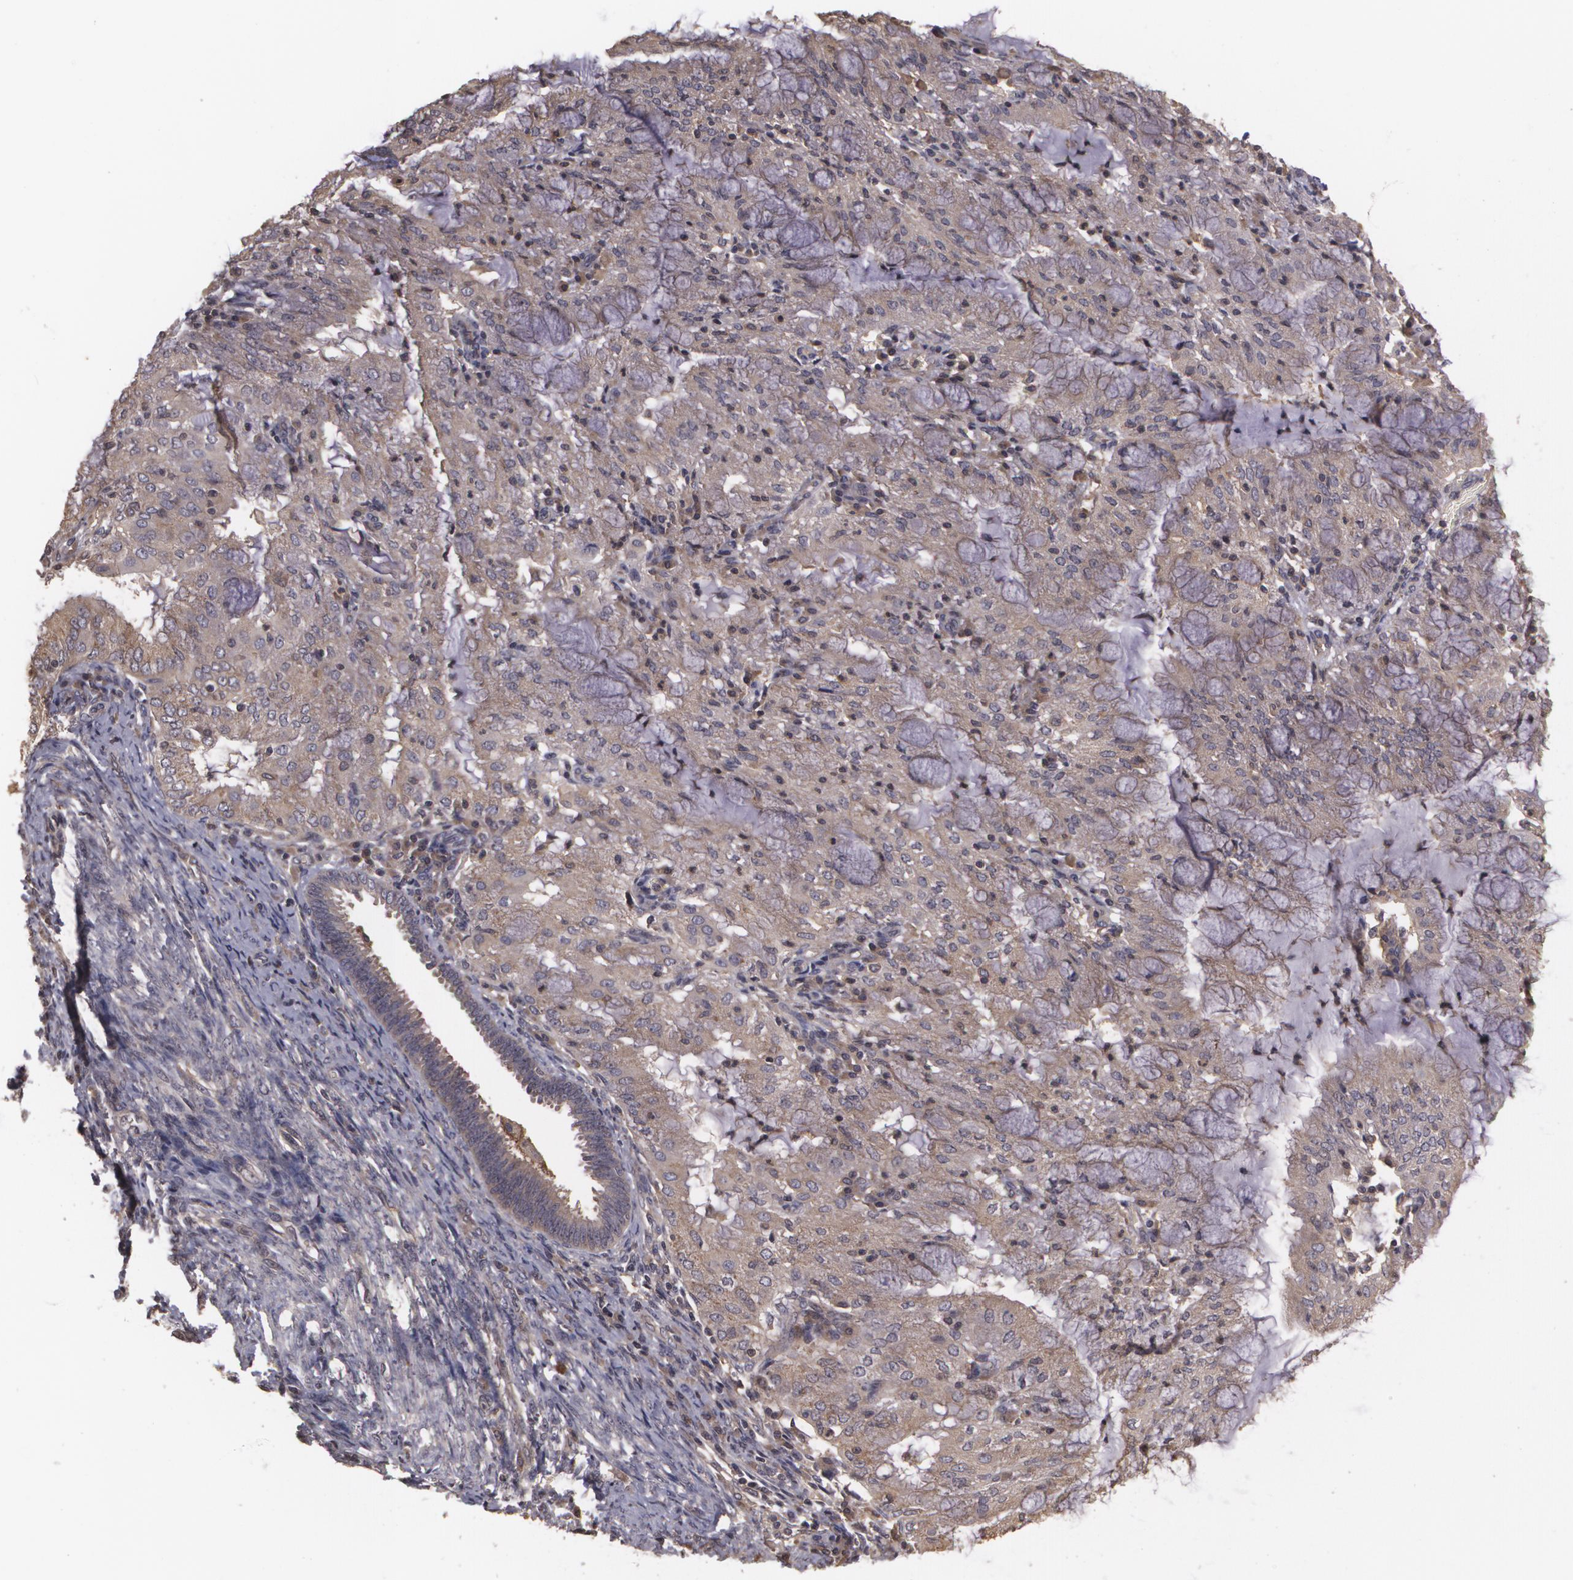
{"staining": {"intensity": "weak", "quantity": ">75%", "location": "cytoplasmic/membranous"}, "tissue": "endometrial cancer", "cell_type": "Tumor cells", "image_type": "cancer", "snomed": [{"axis": "morphology", "description": "Adenocarcinoma, NOS"}, {"axis": "topography", "description": "Endometrium"}], "caption": "Tumor cells display low levels of weak cytoplasmic/membranous positivity in approximately >75% of cells in adenocarcinoma (endometrial). (DAB IHC with brightfield microscopy, high magnification).", "gene": "HRAS", "patient": {"sex": "female", "age": 63}}